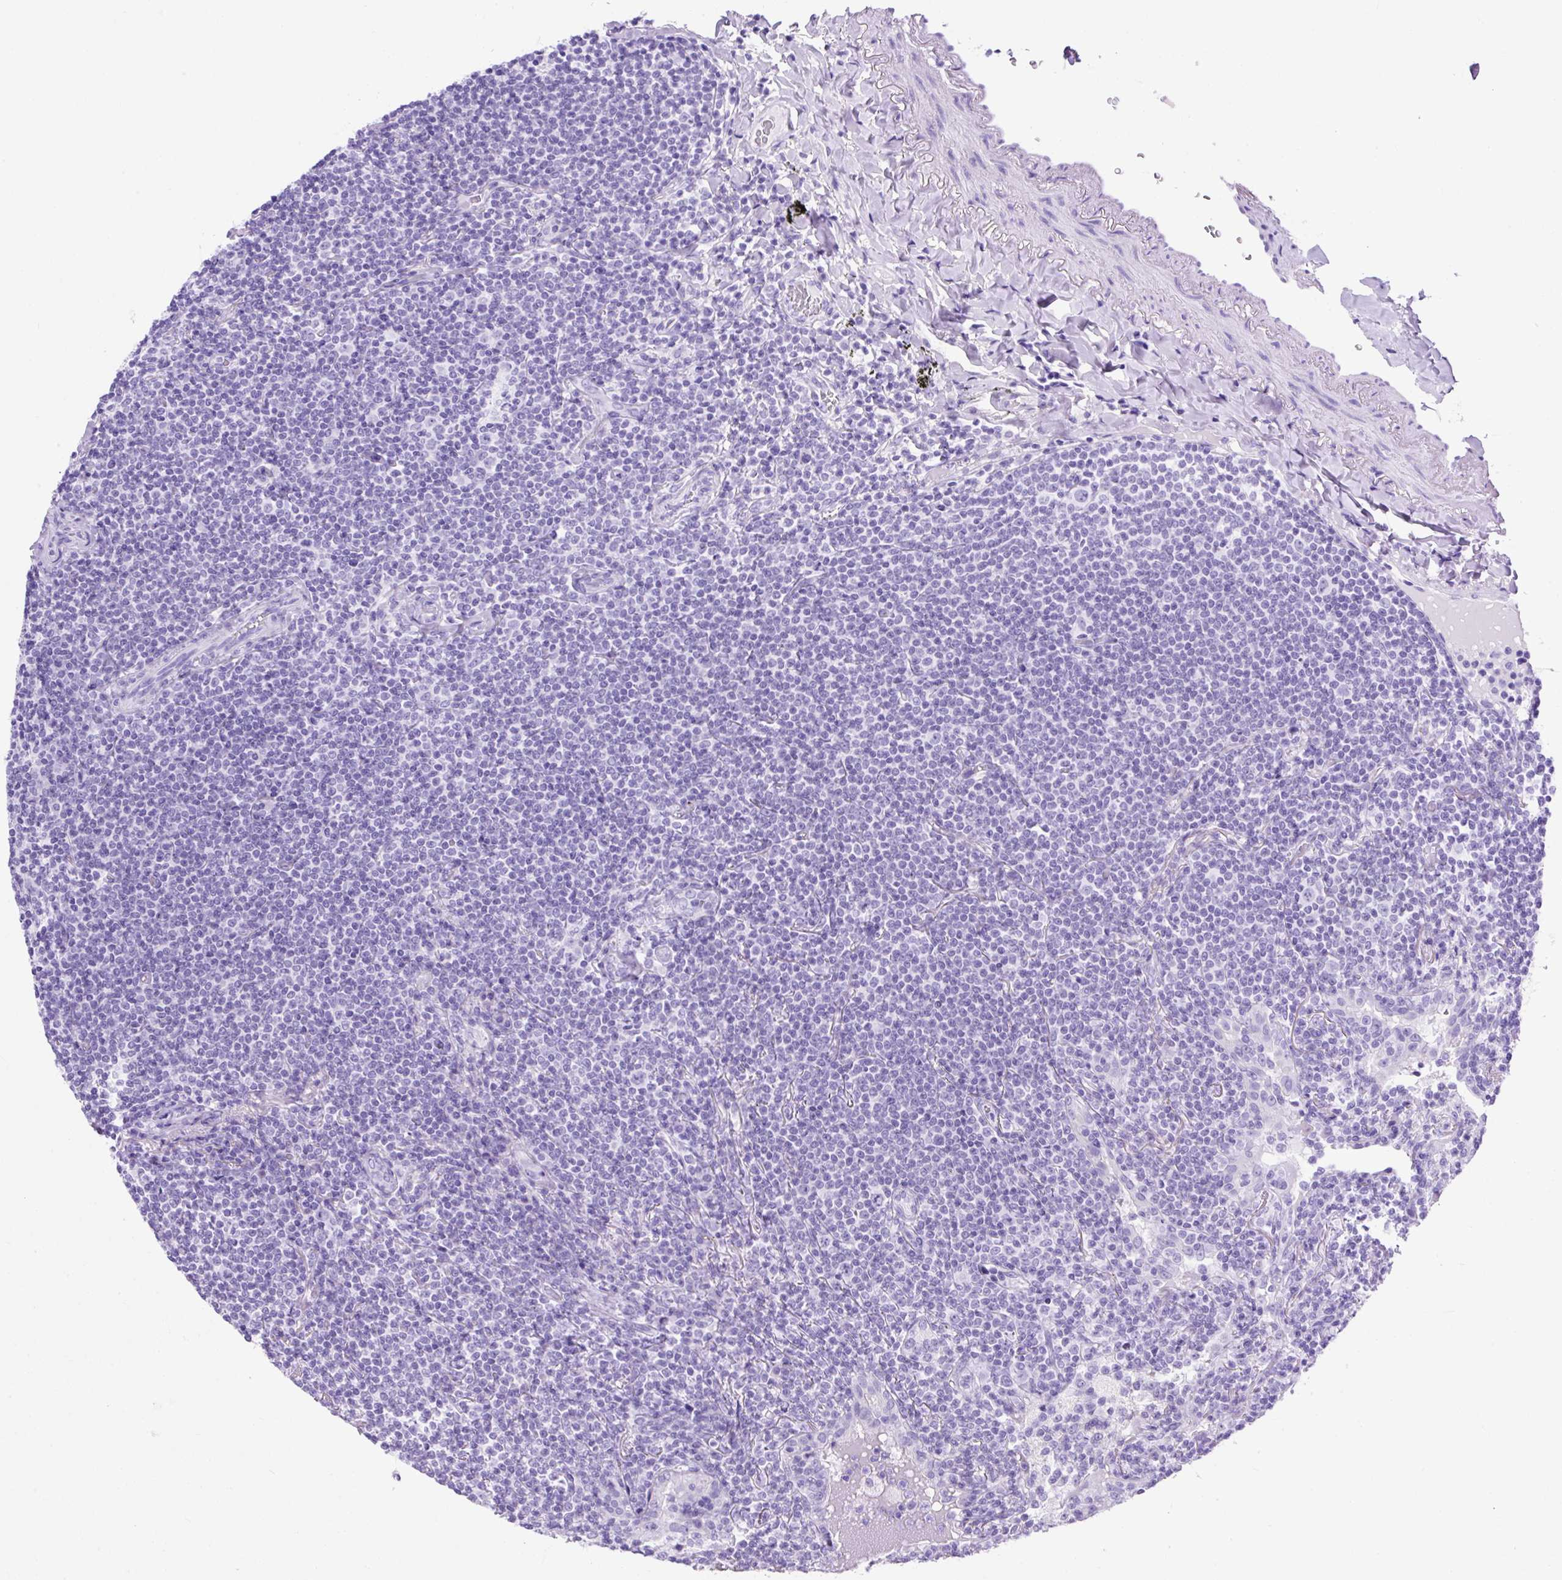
{"staining": {"intensity": "negative", "quantity": "none", "location": "none"}, "tissue": "lymphoma", "cell_type": "Tumor cells", "image_type": "cancer", "snomed": [{"axis": "morphology", "description": "Malignant lymphoma, non-Hodgkin's type, Low grade"}, {"axis": "topography", "description": "Lung"}], "caption": "Tumor cells show no significant expression in malignant lymphoma, non-Hodgkin's type (low-grade).", "gene": "KRT12", "patient": {"sex": "female", "age": 71}}